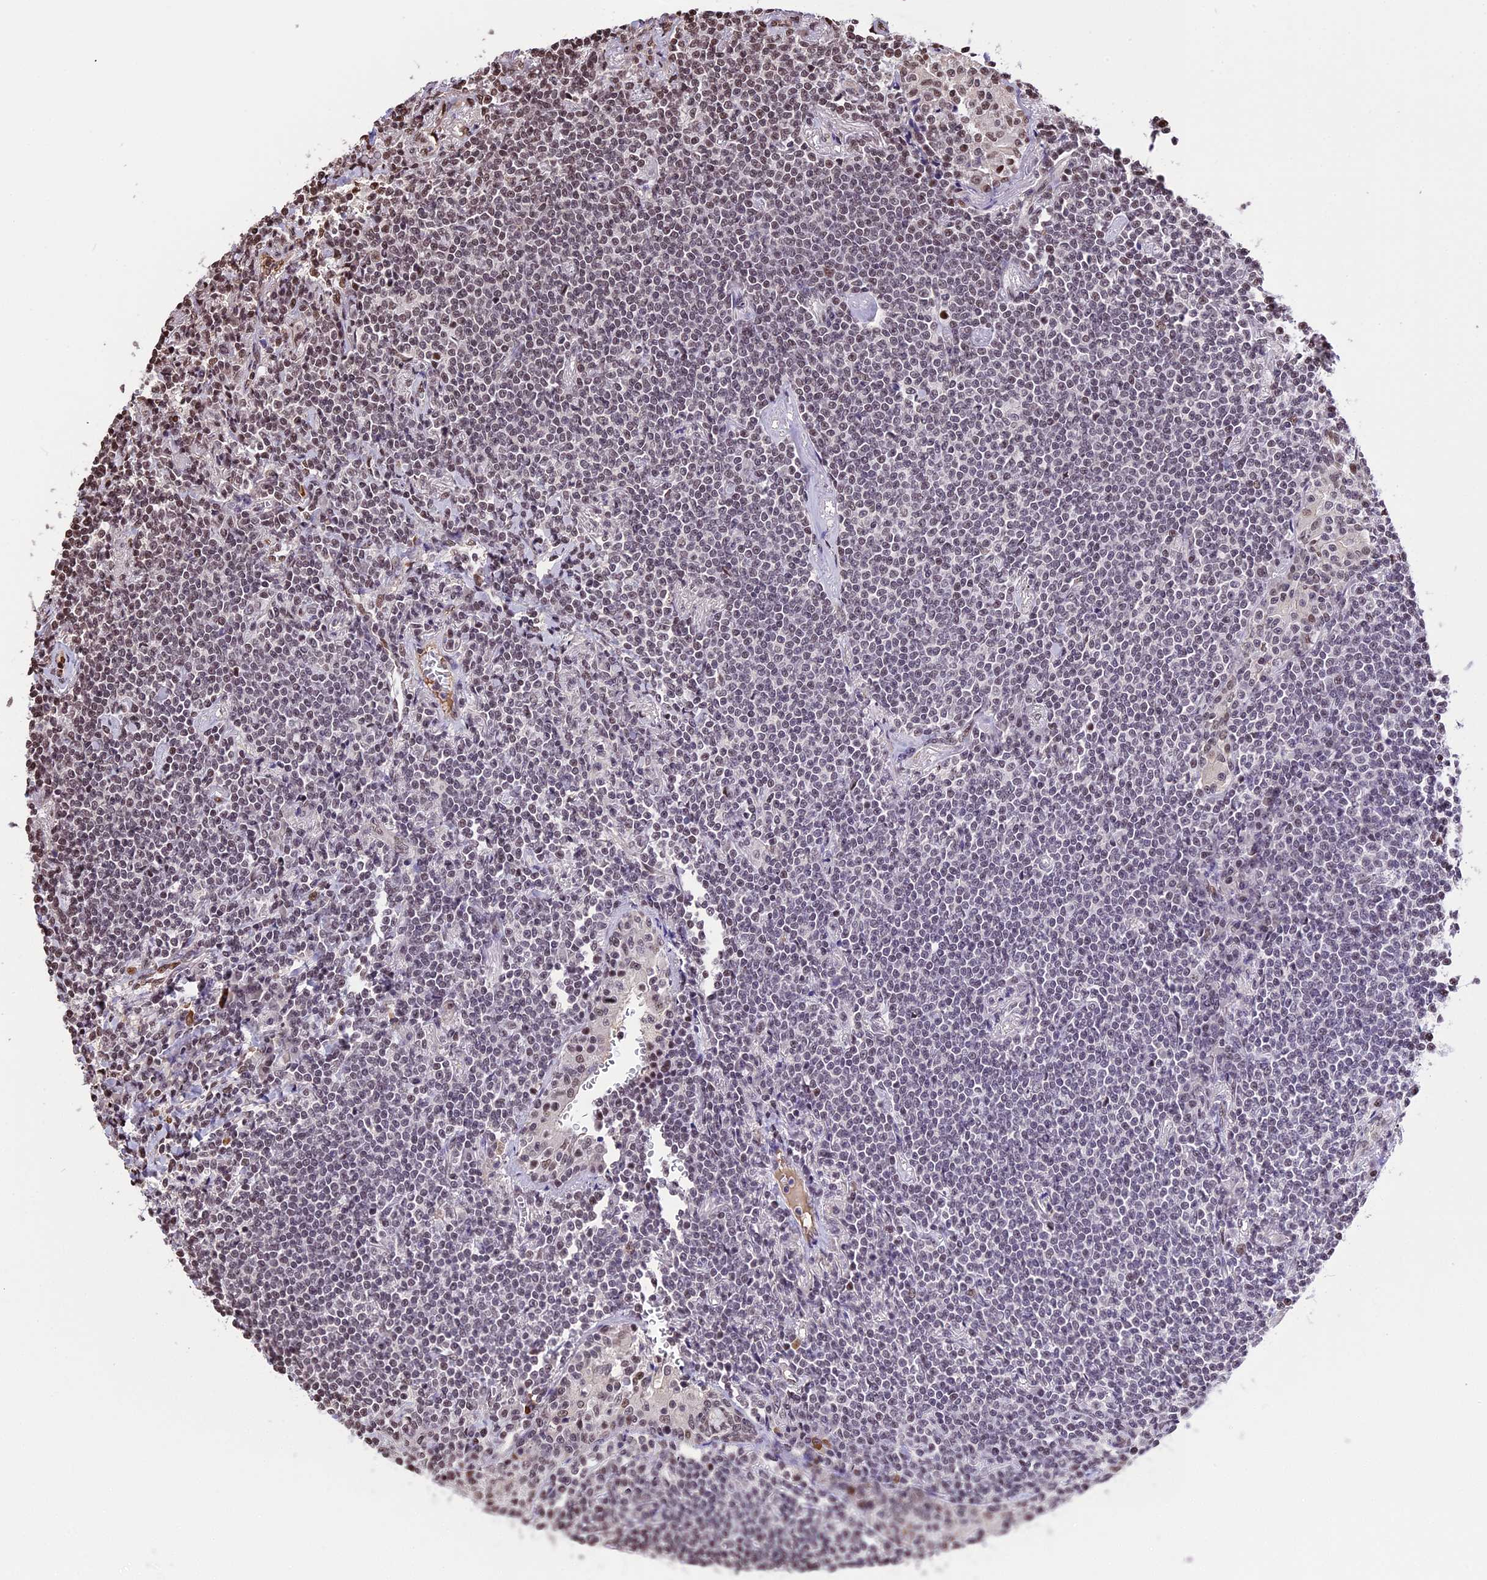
{"staining": {"intensity": "weak", "quantity": "<25%", "location": "nuclear"}, "tissue": "lymphoma", "cell_type": "Tumor cells", "image_type": "cancer", "snomed": [{"axis": "morphology", "description": "Malignant lymphoma, non-Hodgkin's type, Low grade"}, {"axis": "topography", "description": "Lung"}], "caption": "This is an IHC photomicrograph of low-grade malignant lymphoma, non-Hodgkin's type. There is no staining in tumor cells.", "gene": "POLR3E", "patient": {"sex": "female", "age": 71}}